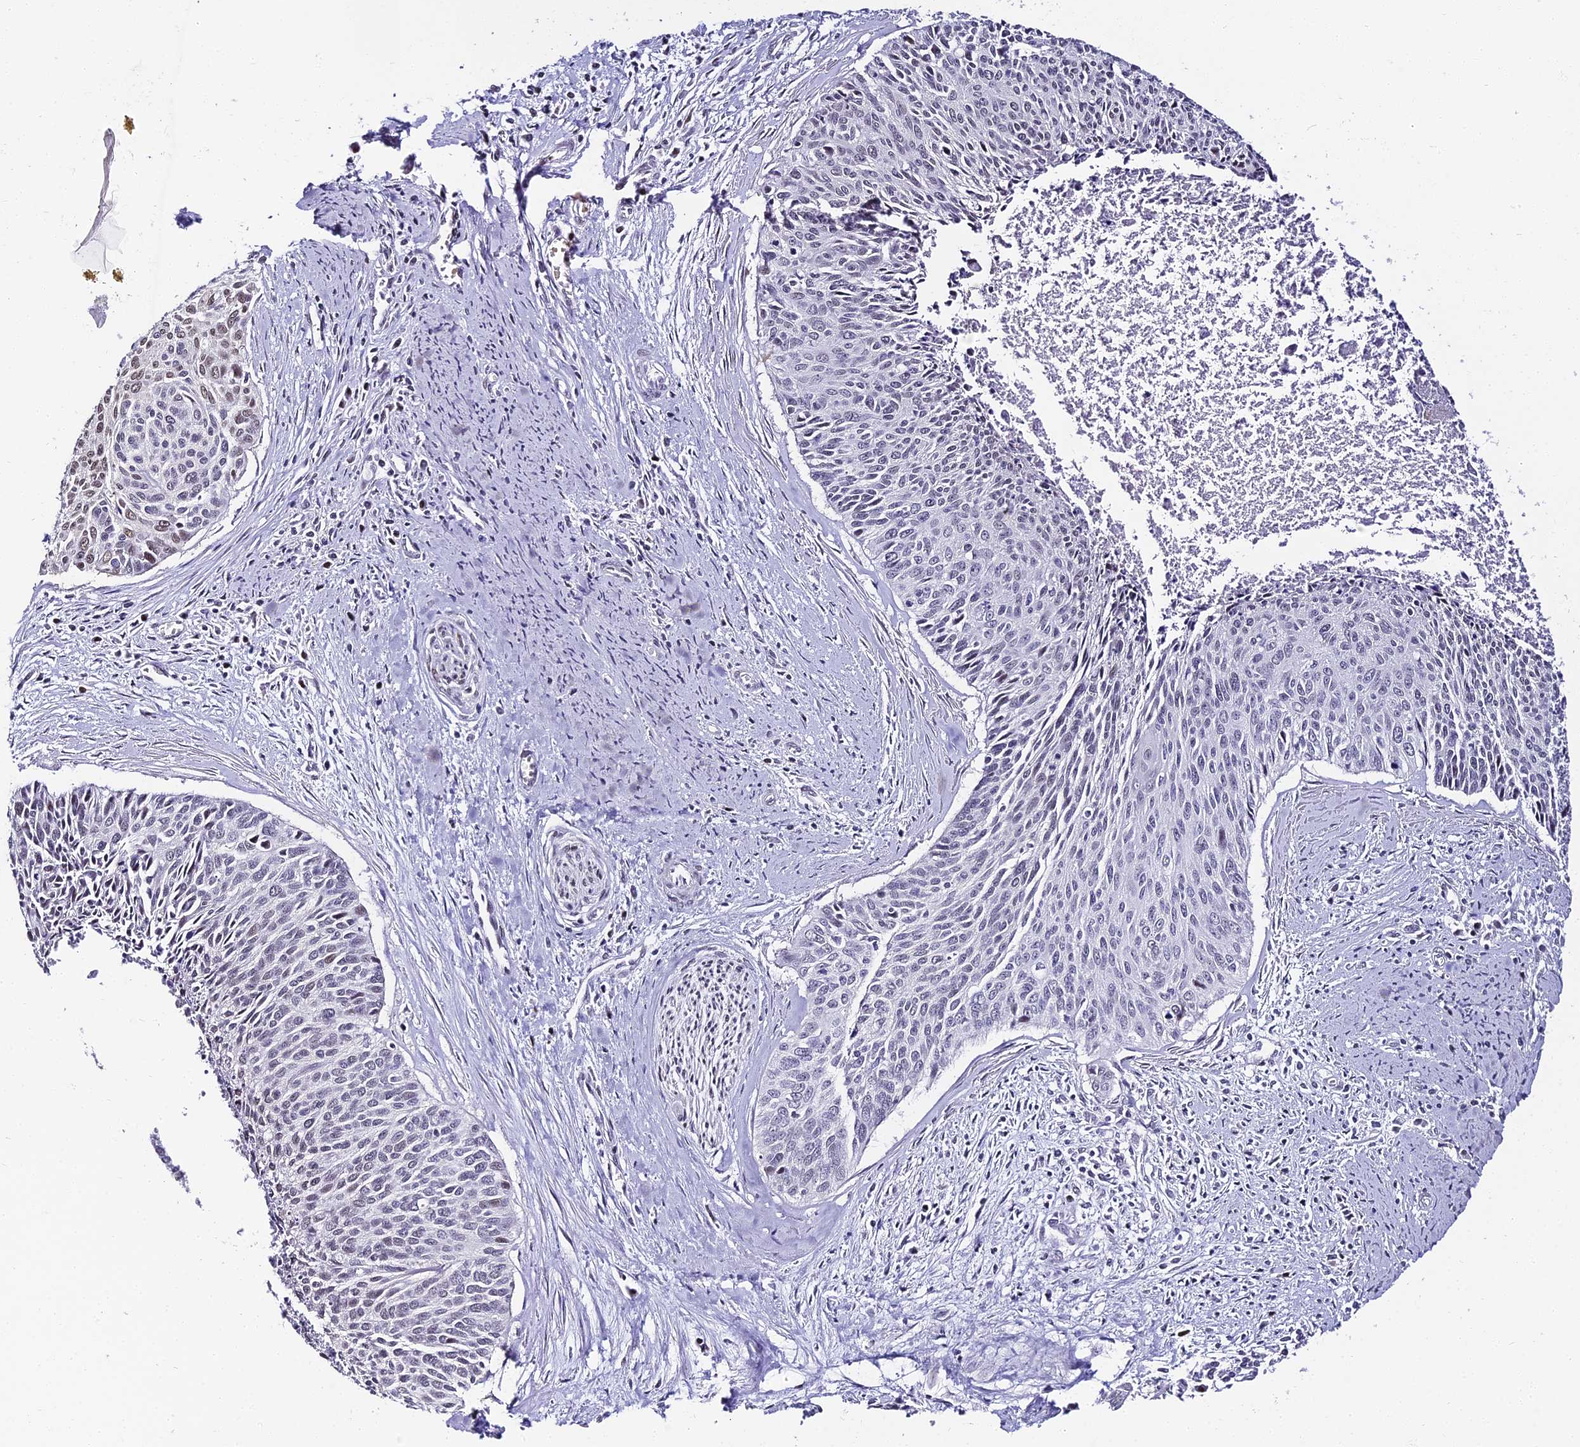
{"staining": {"intensity": "weak", "quantity": "<25%", "location": "nuclear"}, "tissue": "cervical cancer", "cell_type": "Tumor cells", "image_type": "cancer", "snomed": [{"axis": "morphology", "description": "Squamous cell carcinoma, NOS"}, {"axis": "topography", "description": "Cervix"}], "caption": "Histopathology image shows no significant protein positivity in tumor cells of cervical squamous cell carcinoma. (Brightfield microscopy of DAB (3,3'-diaminobenzidine) immunohistochemistry (IHC) at high magnification).", "gene": "ABHD14A-ACY1", "patient": {"sex": "female", "age": 55}}